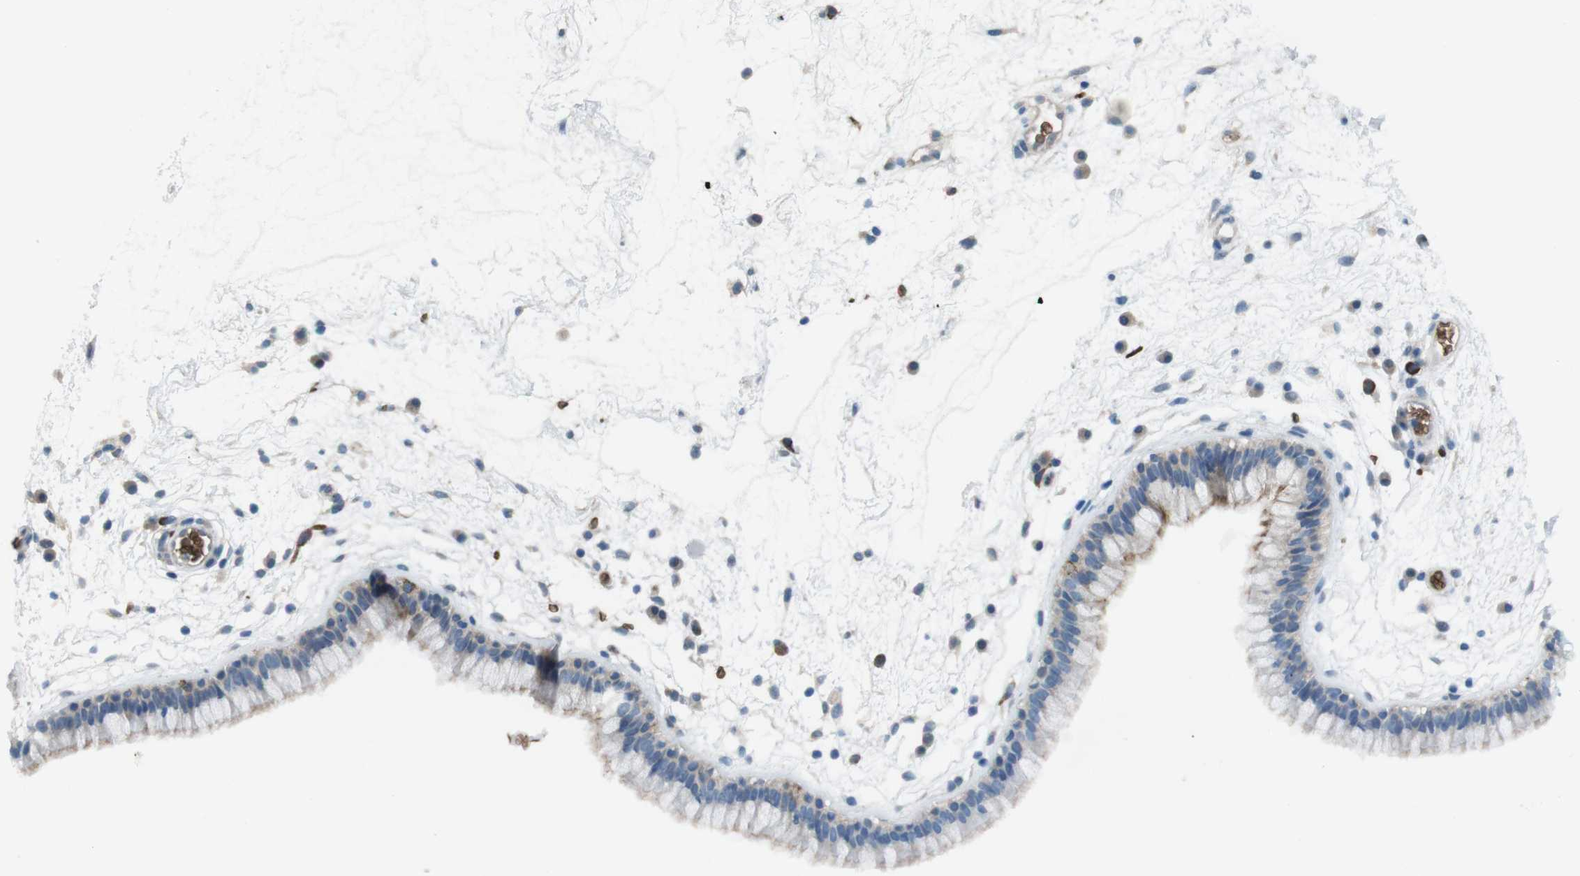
{"staining": {"intensity": "moderate", "quantity": "<25%", "location": "cytoplasmic/membranous"}, "tissue": "nasopharynx", "cell_type": "Respiratory epithelial cells", "image_type": "normal", "snomed": [{"axis": "morphology", "description": "Normal tissue, NOS"}, {"axis": "morphology", "description": "Inflammation, NOS"}, {"axis": "topography", "description": "Nasopharynx"}], "caption": "Immunohistochemistry (DAB (3,3'-diaminobenzidine)) staining of benign nasopharynx demonstrates moderate cytoplasmic/membranous protein expression in about <25% of respiratory epithelial cells. The protein is shown in brown color, while the nuclei are stained blue.", "gene": "GYPA", "patient": {"sex": "male", "age": 48}}